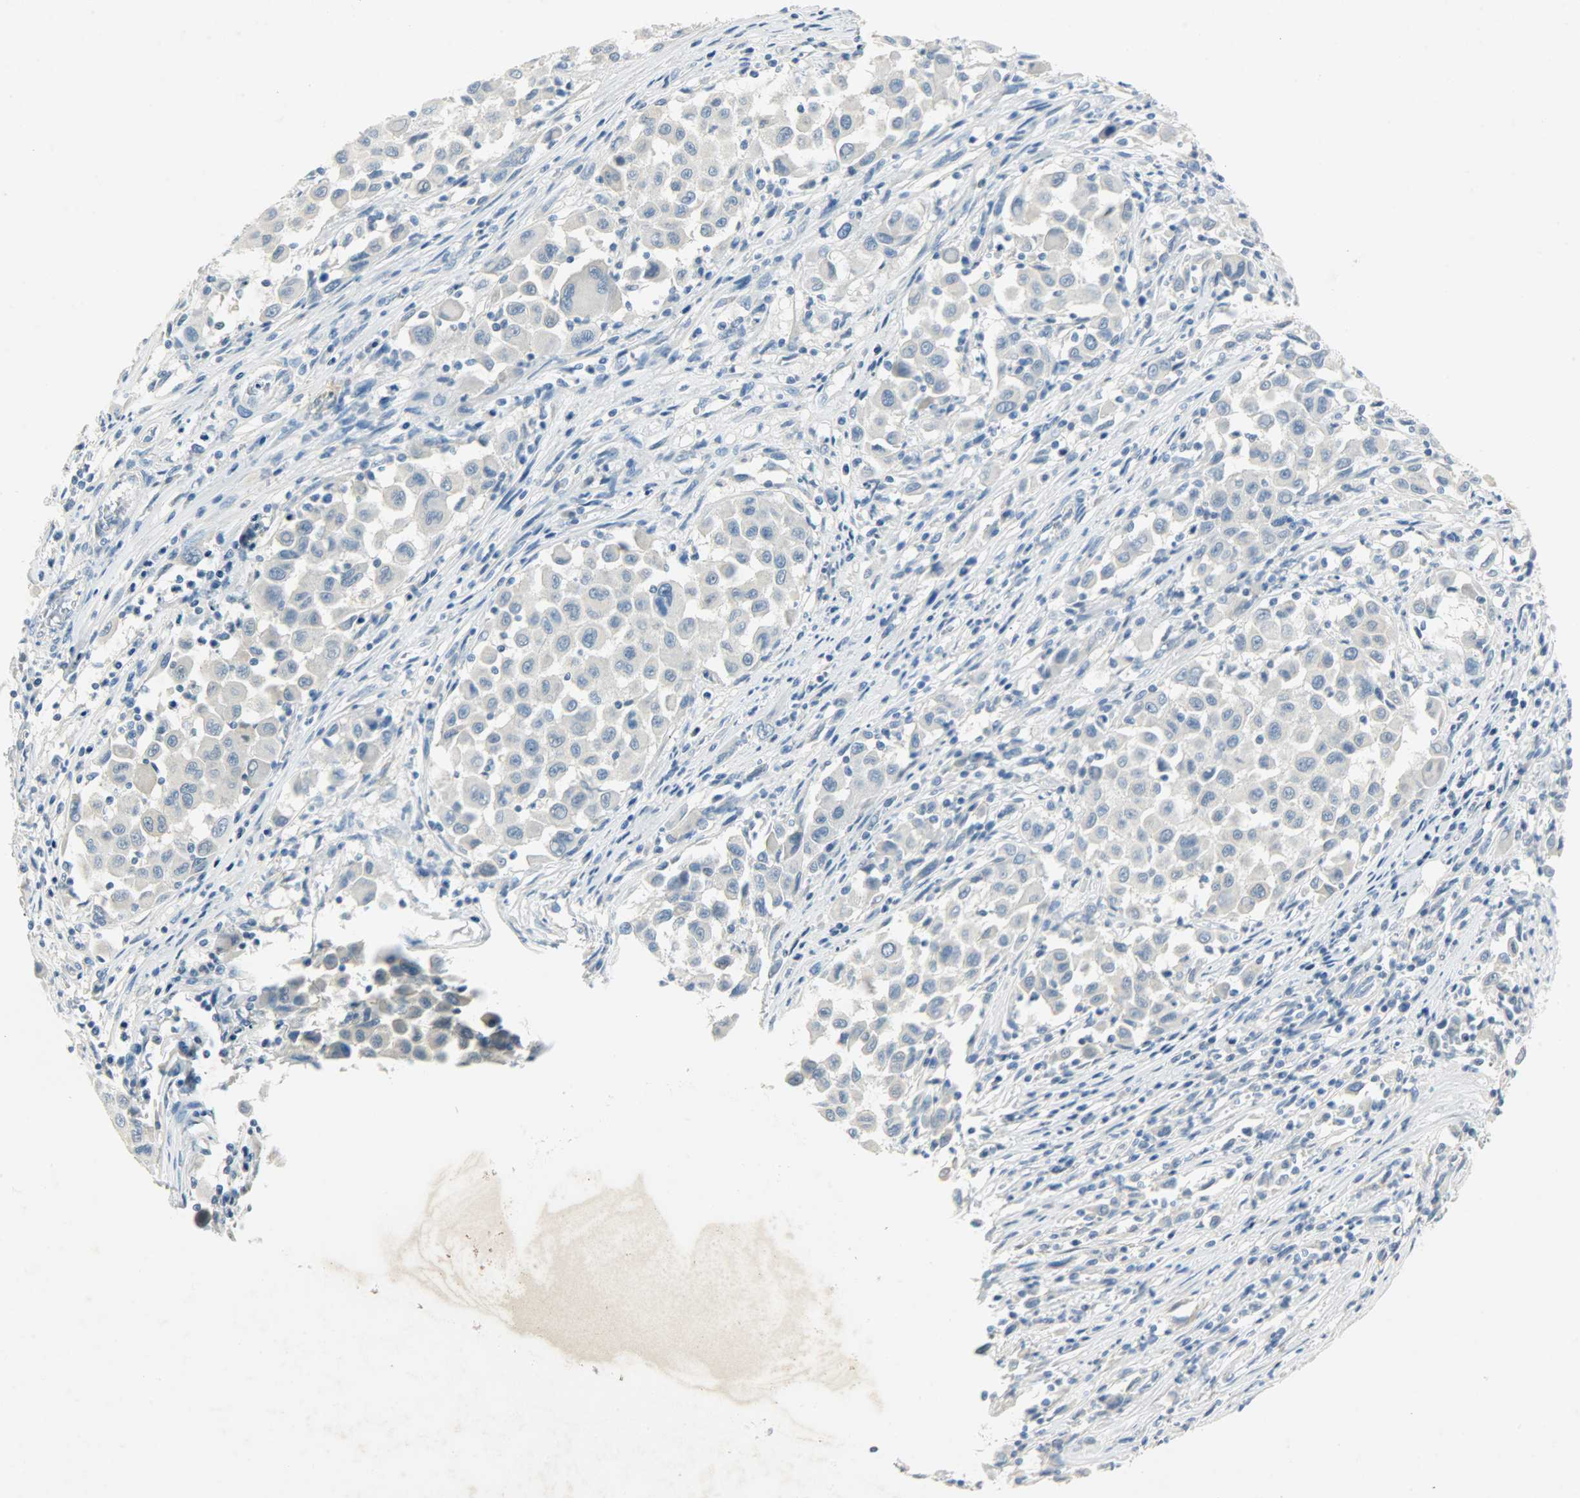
{"staining": {"intensity": "negative", "quantity": "none", "location": "none"}, "tissue": "melanoma", "cell_type": "Tumor cells", "image_type": "cancer", "snomed": [{"axis": "morphology", "description": "Malignant melanoma, Metastatic site"}, {"axis": "topography", "description": "Lymph node"}], "caption": "This histopathology image is of malignant melanoma (metastatic site) stained with immunohistochemistry (IHC) to label a protein in brown with the nuclei are counter-stained blue. There is no expression in tumor cells.", "gene": "PROM1", "patient": {"sex": "male", "age": 61}}